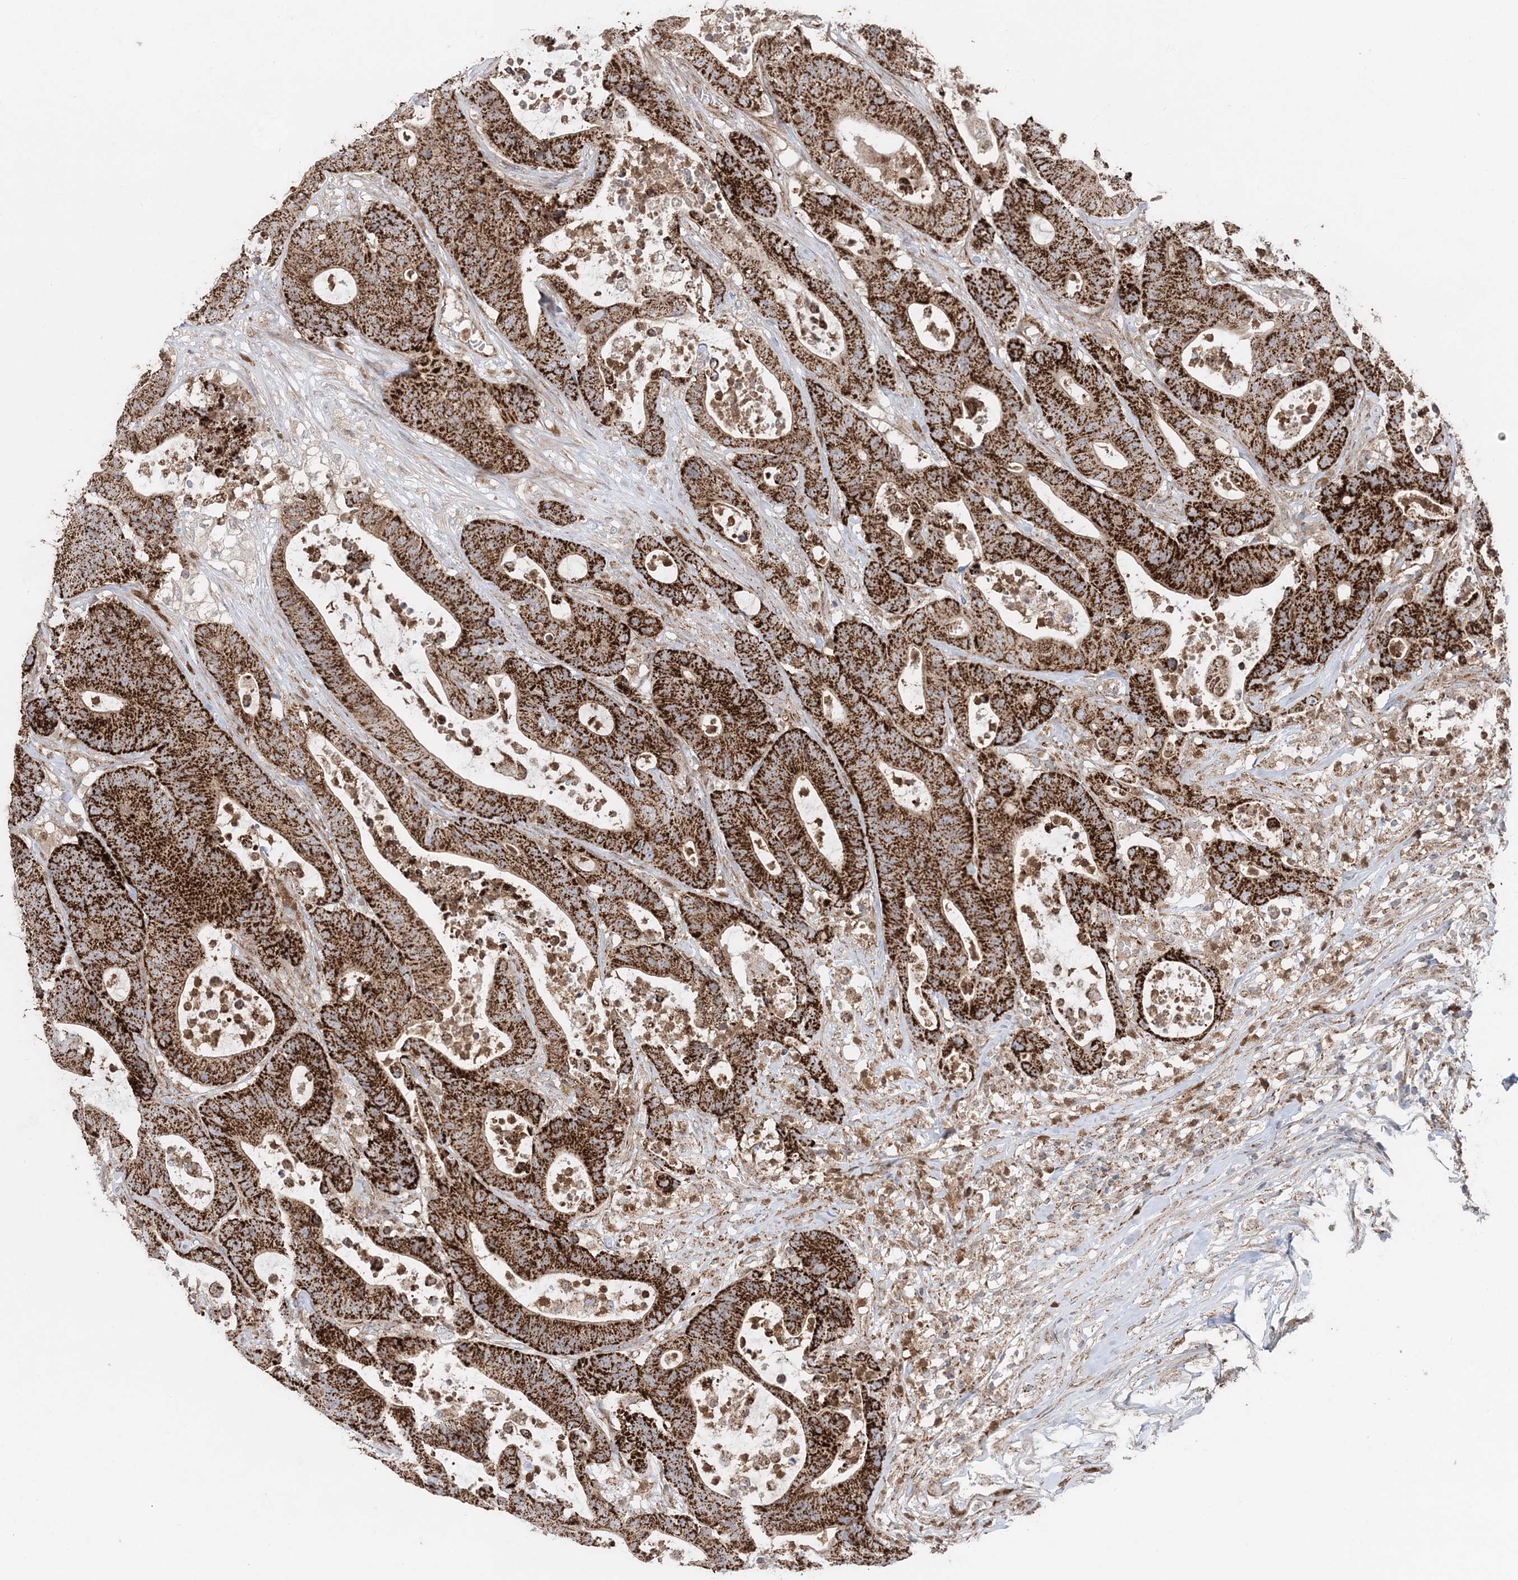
{"staining": {"intensity": "strong", "quantity": ">75%", "location": "cytoplasmic/membranous"}, "tissue": "colorectal cancer", "cell_type": "Tumor cells", "image_type": "cancer", "snomed": [{"axis": "morphology", "description": "Adenocarcinoma, NOS"}, {"axis": "topography", "description": "Colon"}], "caption": "Immunohistochemistry (IHC) of human adenocarcinoma (colorectal) exhibits high levels of strong cytoplasmic/membranous positivity in approximately >75% of tumor cells.", "gene": "LRPPRC", "patient": {"sex": "female", "age": 84}}